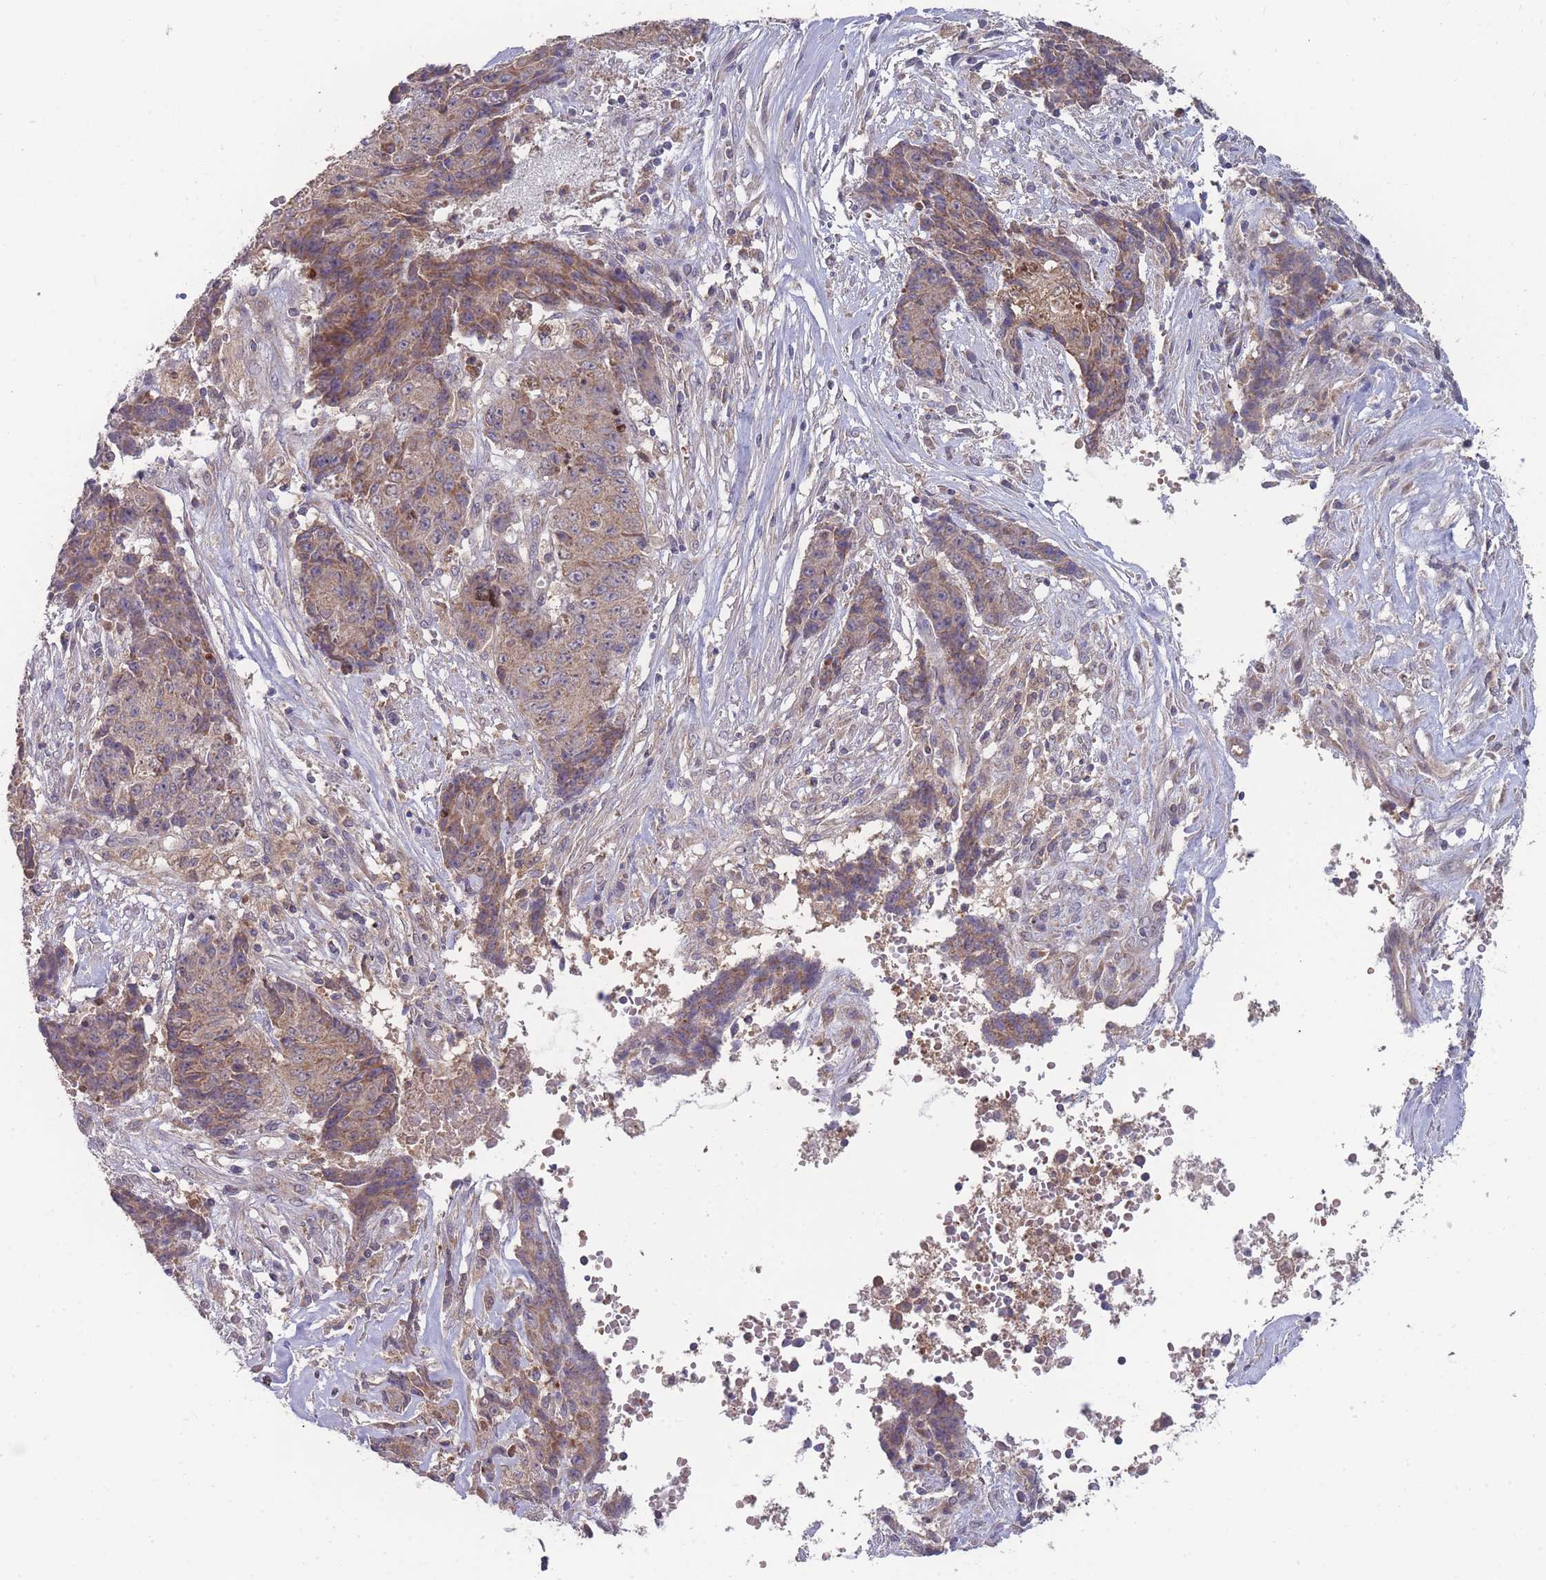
{"staining": {"intensity": "moderate", "quantity": ">75%", "location": "cytoplasmic/membranous"}, "tissue": "ovarian cancer", "cell_type": "Tumor cells", "image_type": "cancer", "snomed": [{"axis": "morphology", "description": "Carcinoma, endometroid"}, {"axis": "topography", "description": "Ovary"}], "caption": "This image exhibits ovarian cancer stained with immunohistochemistry (IHC) to label a protein in brown. The cytoplasmic/membranous of tumor cells show moderate positivity for the protein. Nuclei are counter-stained blue.", "gene": "SLC35B4", "patient": {"sex": "female", "age": 42}}